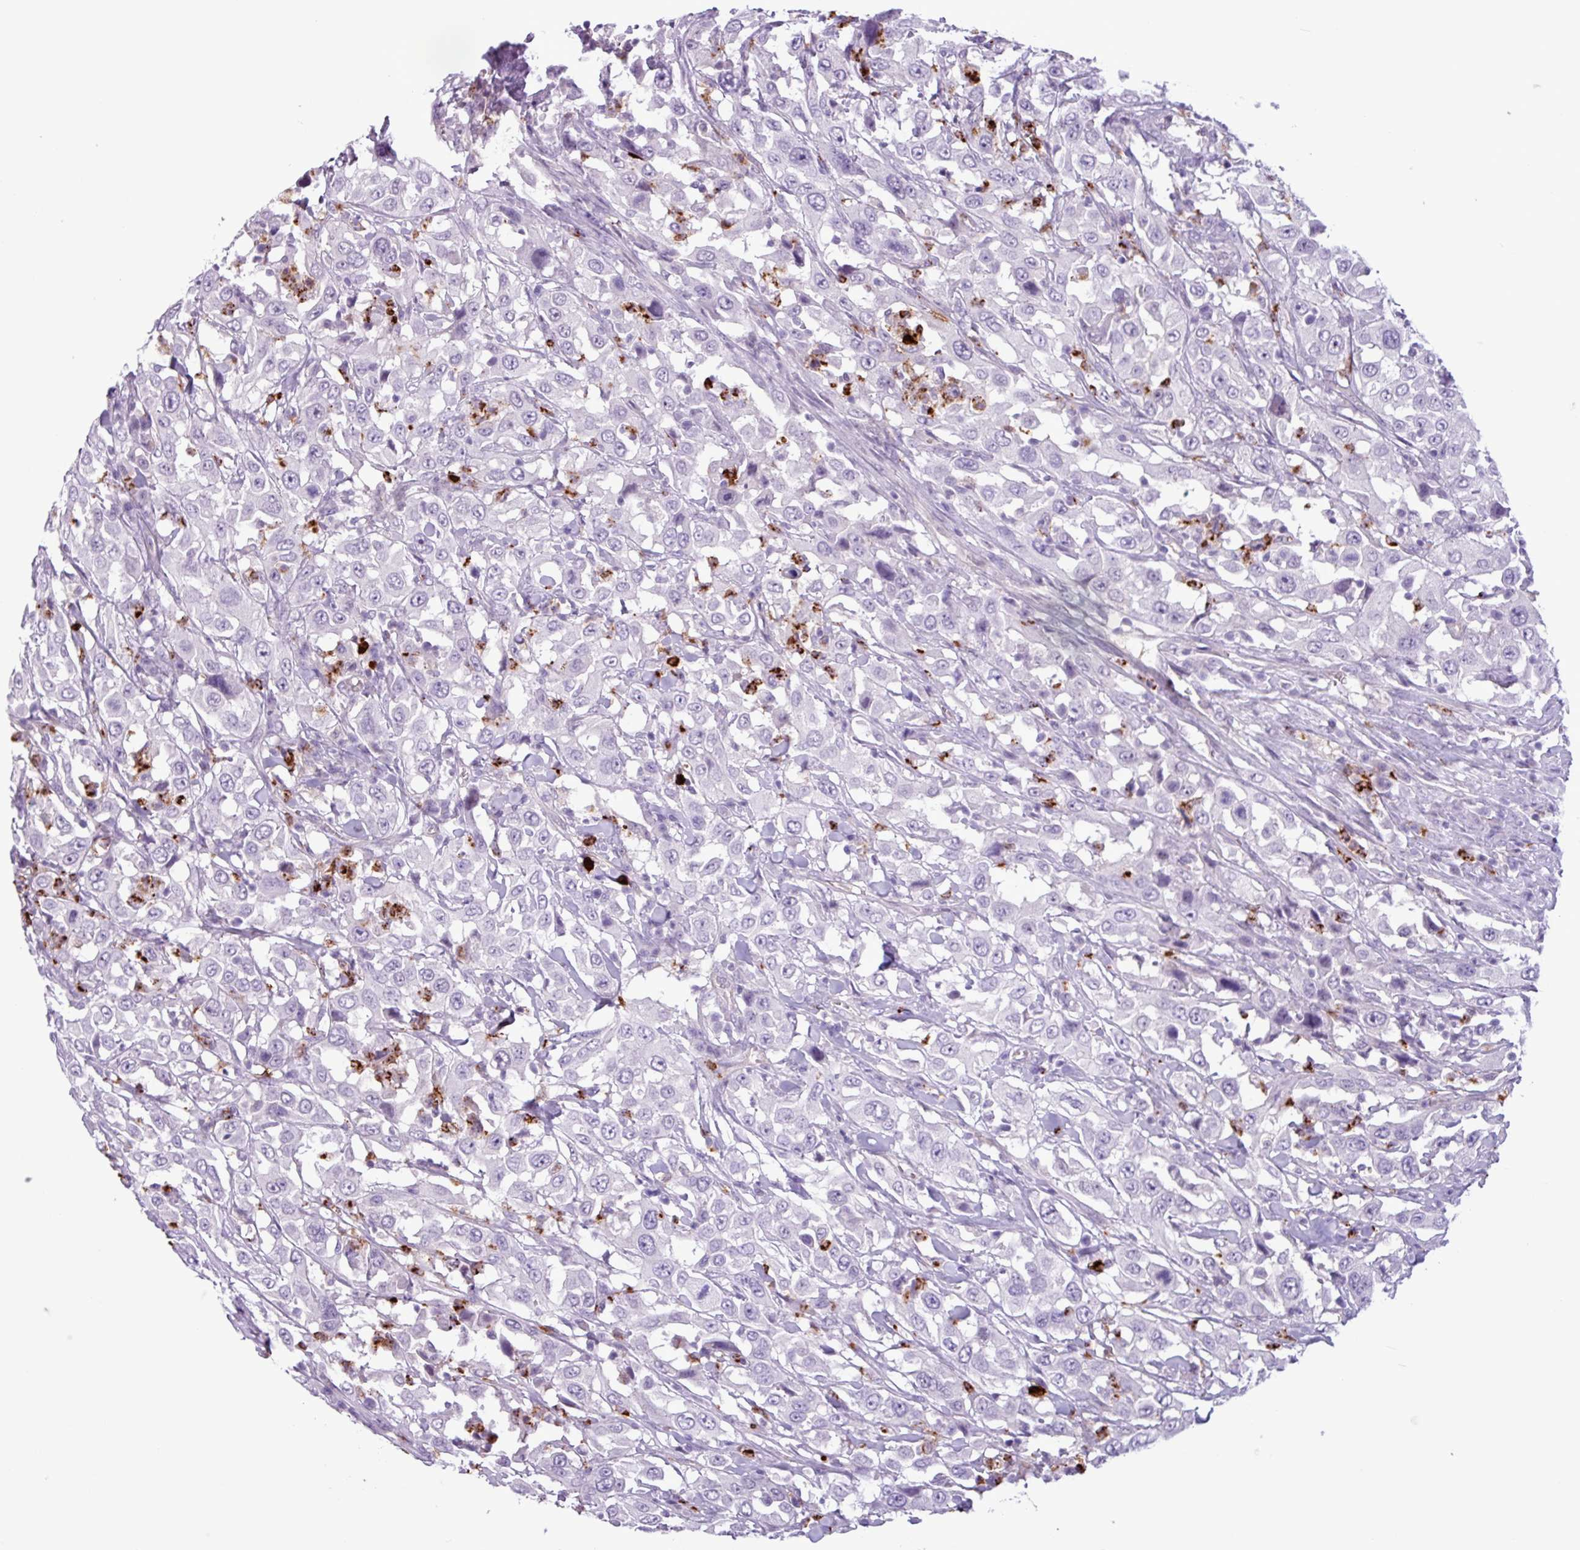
{"staining": {"intensity": "negative", "quantity": "none", "location": "none"}, "tissue": "urothelial cancer", "cell_type": "Tumor cells", "image_type": "cancer", "snomed": [{"axis": "morphology", "description": "Urothelial carcinoma, High grade"}, {"axis": "topography", "description": "Urinary bladder"}], "caption": "A high-resolution photomicrograph shows immunohistochemistry staining of urothelial carcinoma (high-grade), which shows no significant expression in tumor cells. The staining was performed using DAB to visualize the protein expression in brown, while the nuclei were stained in blue with hematoxylin (Magnification: 20x).", "gene": "TMEM178A", "patient": {"sex": "male", "age": 61}}